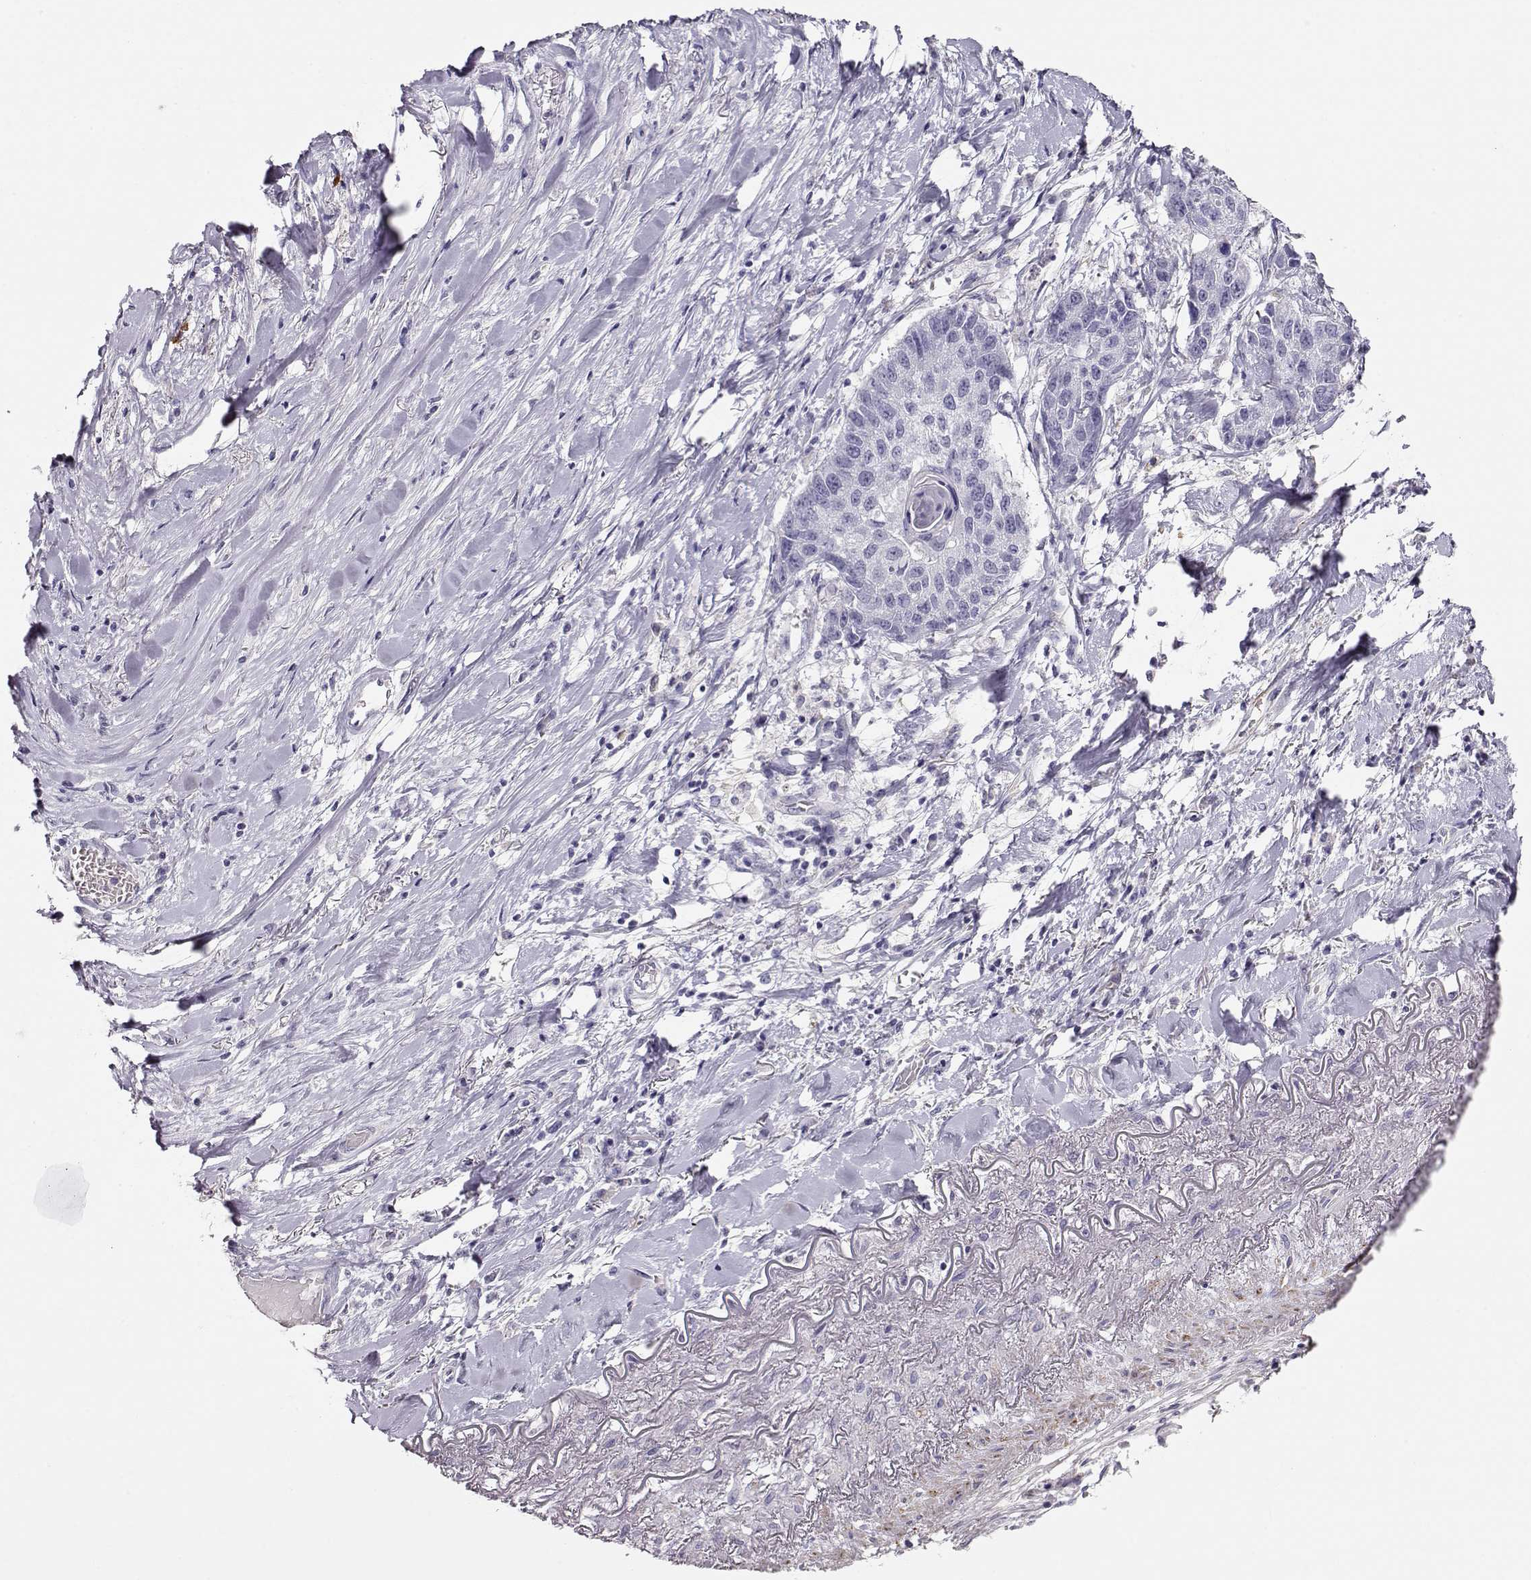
{"staining": {"intensity": "negative", "quantity": "none", "location": "none"}, "tissue": "lung cancer", "cell_type": "Tumor cells", "image_type": "cancer", "snomed": [{"axis": "morphology", "description": "Squamous cell carcinoma, NOS"}, {"axis": "topography", "description": "Lung"}], "caption": "An IHC image of squamous cell carcinoma (lung) is shown. There is no staining in tumor cells of squamous cell carcinoma (lung). (DAB (3,3'-diaminobenzidine) immunohistochemistry (IHC) with hematoxylin counter stain).", "gene": "RBM44", "patient": {"sex": "male", "age": 73}}